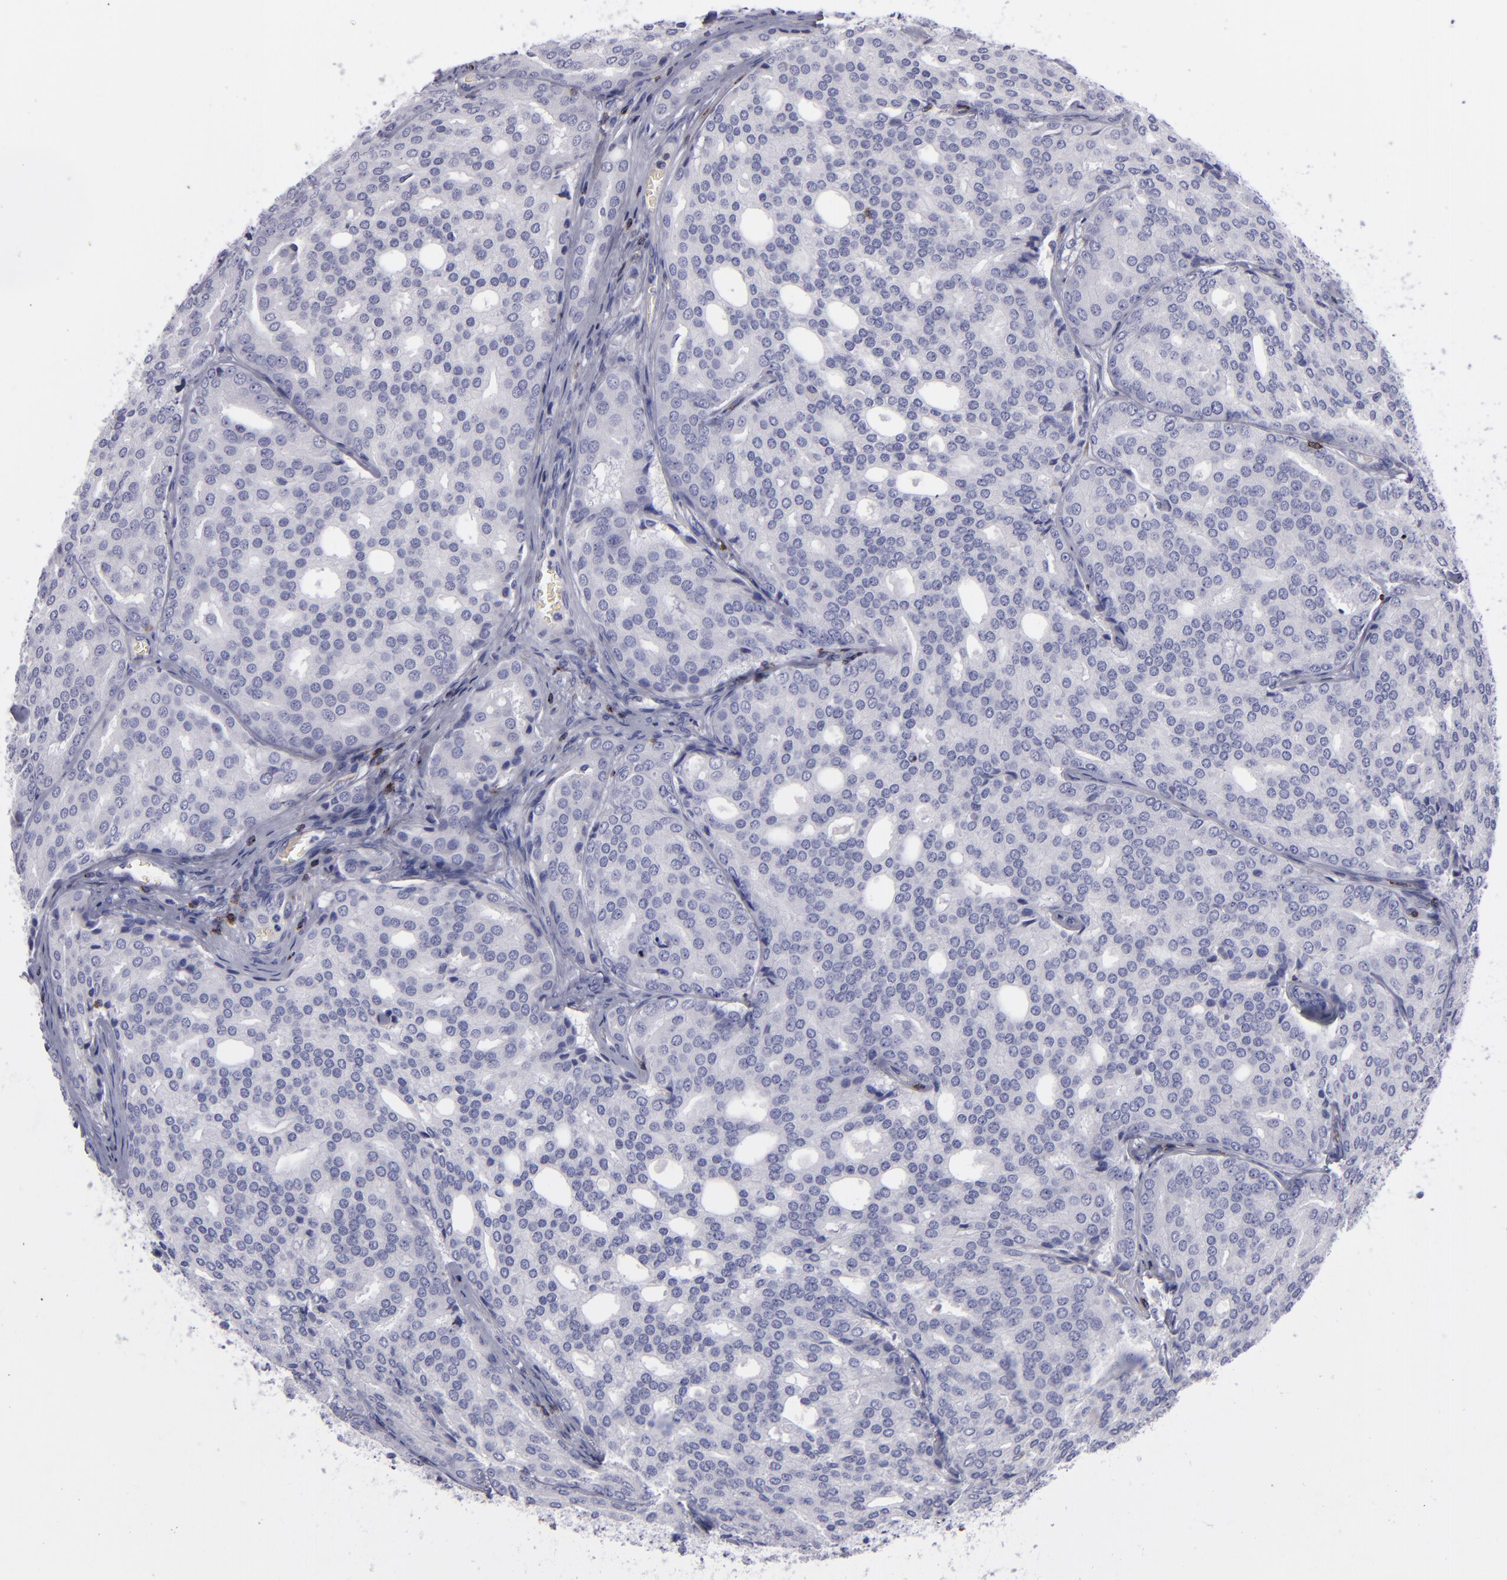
{"staining": {"intensity": "negative", "quantity": "none", "location": "none"}, "tissue": "prostate cancer", "cell_type": "Tumor cells", "image_type": "cancer", "snomed": [{"axis": "morphology", "description": "Adenocarcinoma, High grade"}, {"axis": "topography", "description": "Prostate"}], "caption": "High power microscopy histopathology image of an immunohistochemistry image of prostate cancer, revealing no significant expression in tumor cells. (Brightfield microscopy of DAB immunohistochemistry at high magnification).", "gene": "CD2", "patient": {"sex": "male", "age": 64}}